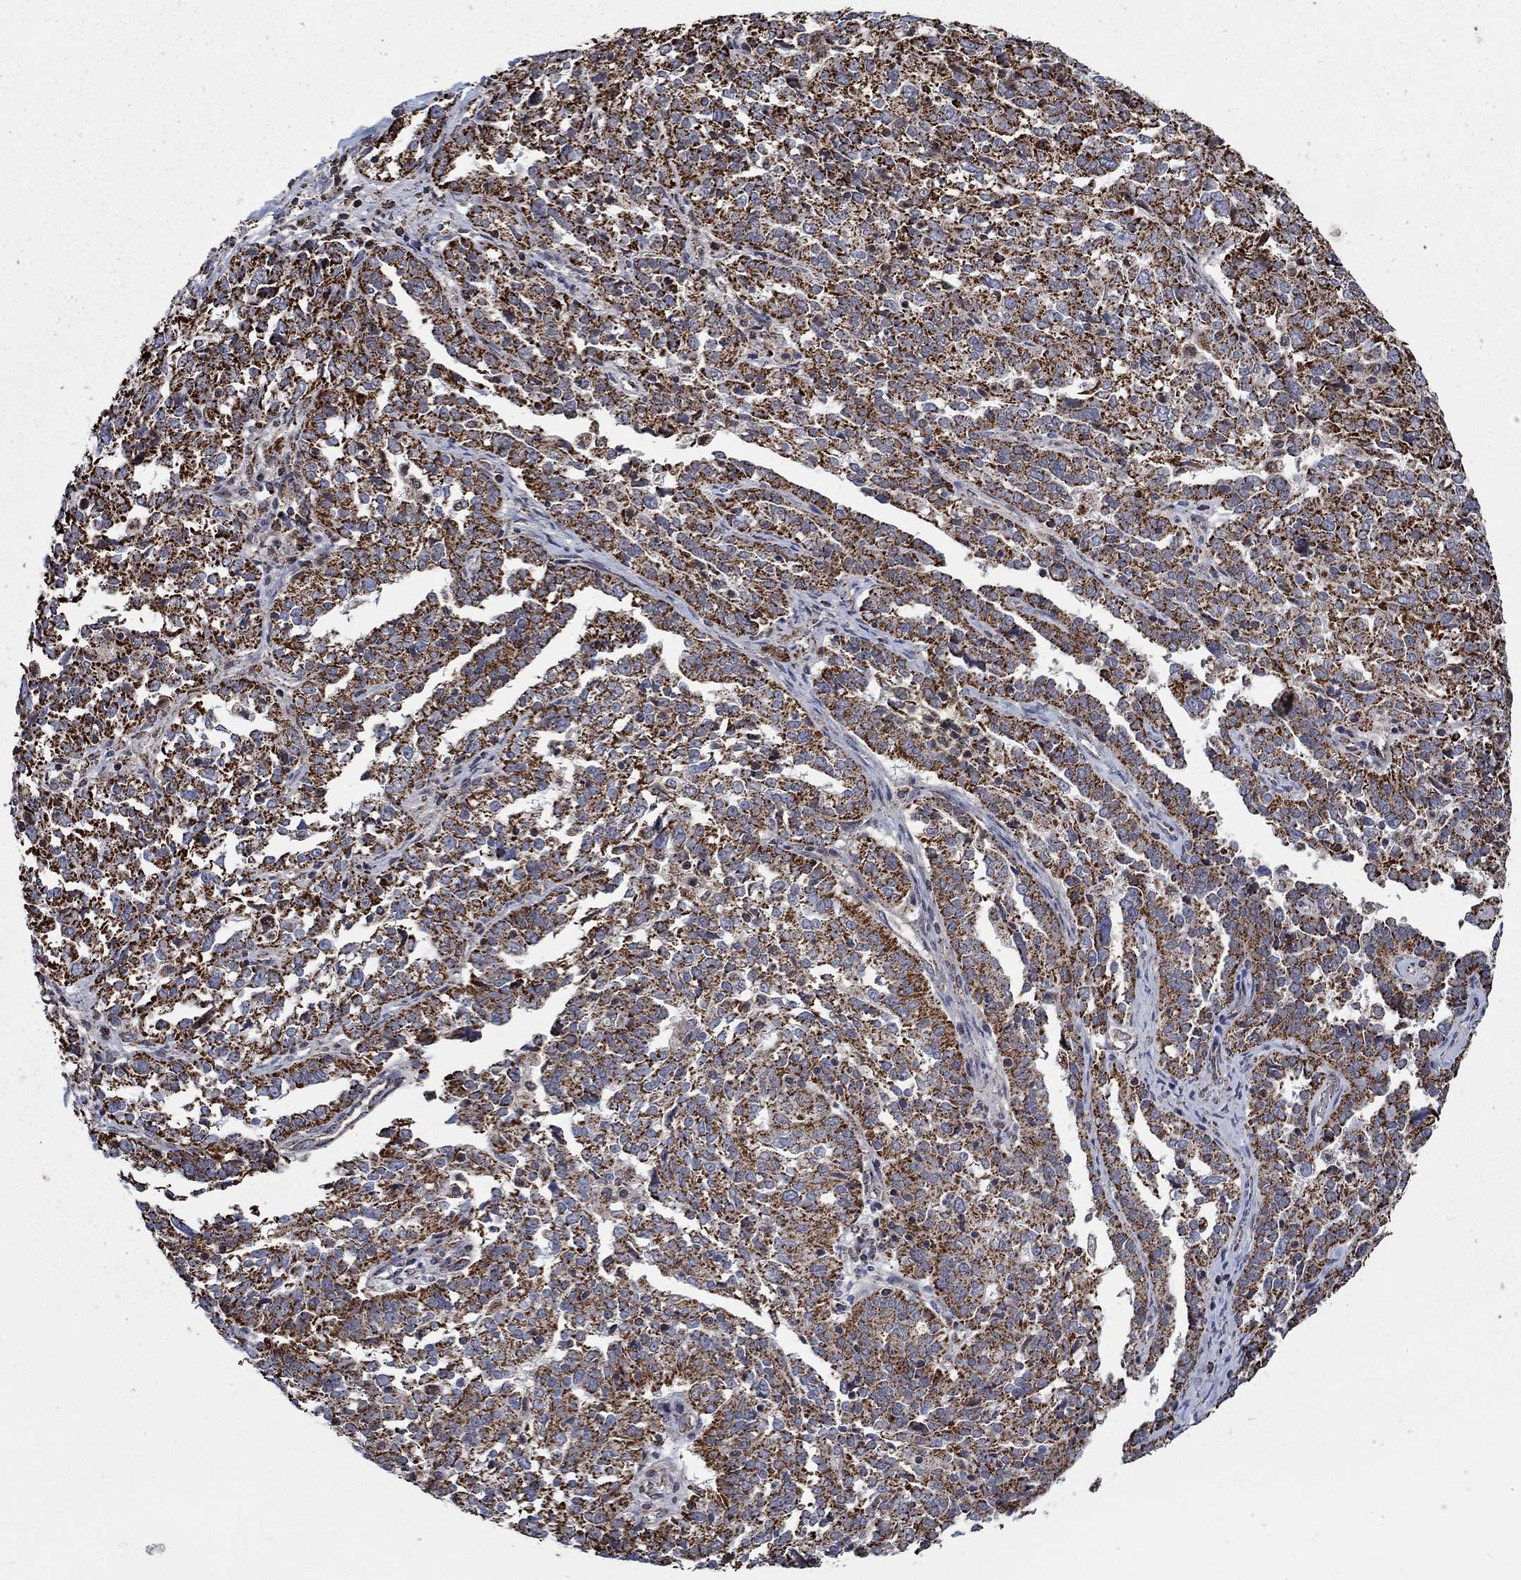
{"staining": {"intensity": "strong", "quantity": ">75%", "location": "cytoplasmic/membranous"}, "tissue": "ovarian cancer", "cell_type": "Tumor cells", "image_type": "cancer", "snomed": [{"axis": "morphology", "description": "Cystadenocarcinoma, serous, NOS"}, {"axis": "topography", "description": "Ovary"}], "caption": "The histopathology image displays immunohistochemical staining of ovarian cancer (serous cystadenocarcinoma). There is strong cytoplasmic/membranous staining is seen in approximately >75% of tumor cells. Immunohistochemistry stains the protein in brown and the nuclei are stained blue.", "gene": "MOAP1", "patient": {"sex": "female", "age": 67}}